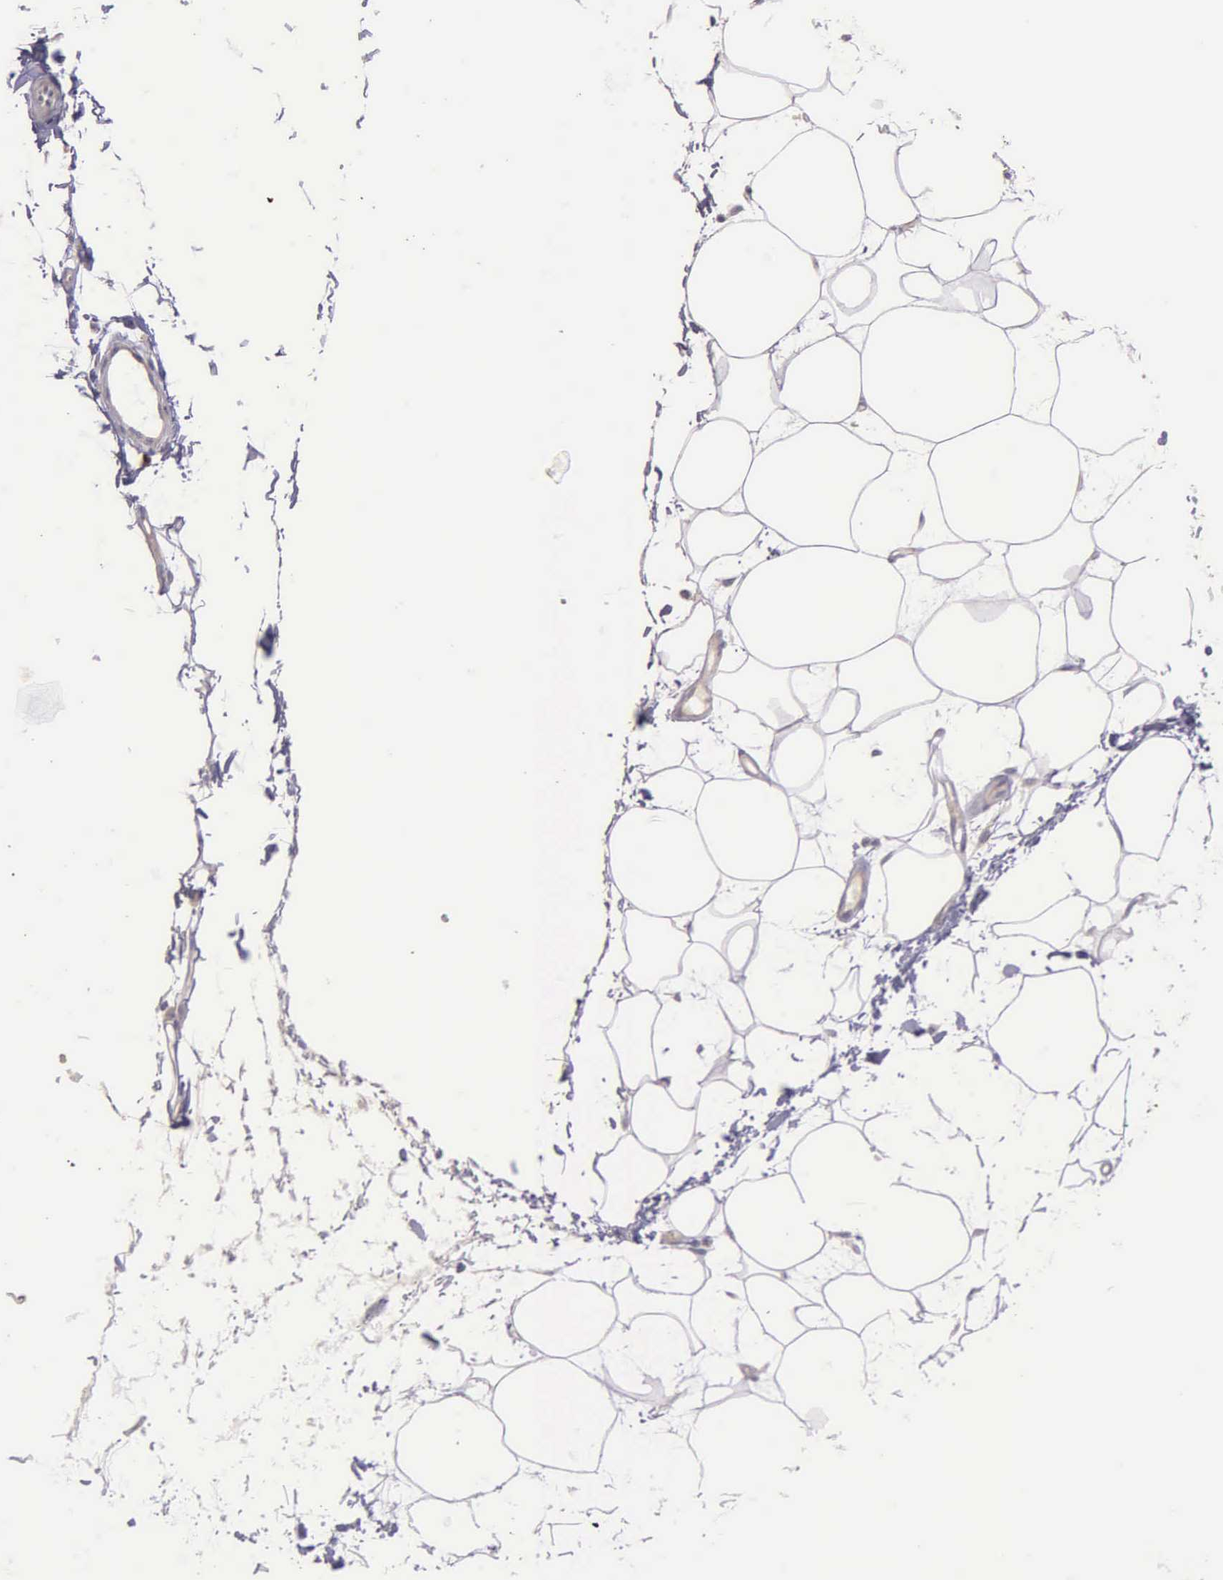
{"staining": {"intensity": "negative", "quantity": "none", "location": "none"}, "tissue": "adipose tissue", "cell_type": "Adipocytes", "image_type": "normal", "snomed": [{"axis": "morphology", "description": "Normal tissue, NOS"}, {"axis": "topography", "description": "Breast"}], "caption": "A photomicrograph of adipose tissue stained for a protein reveals no brown staining in adipocytes.", "gene": "MCM5", "patient": {"sex": "female", "age": 45}}